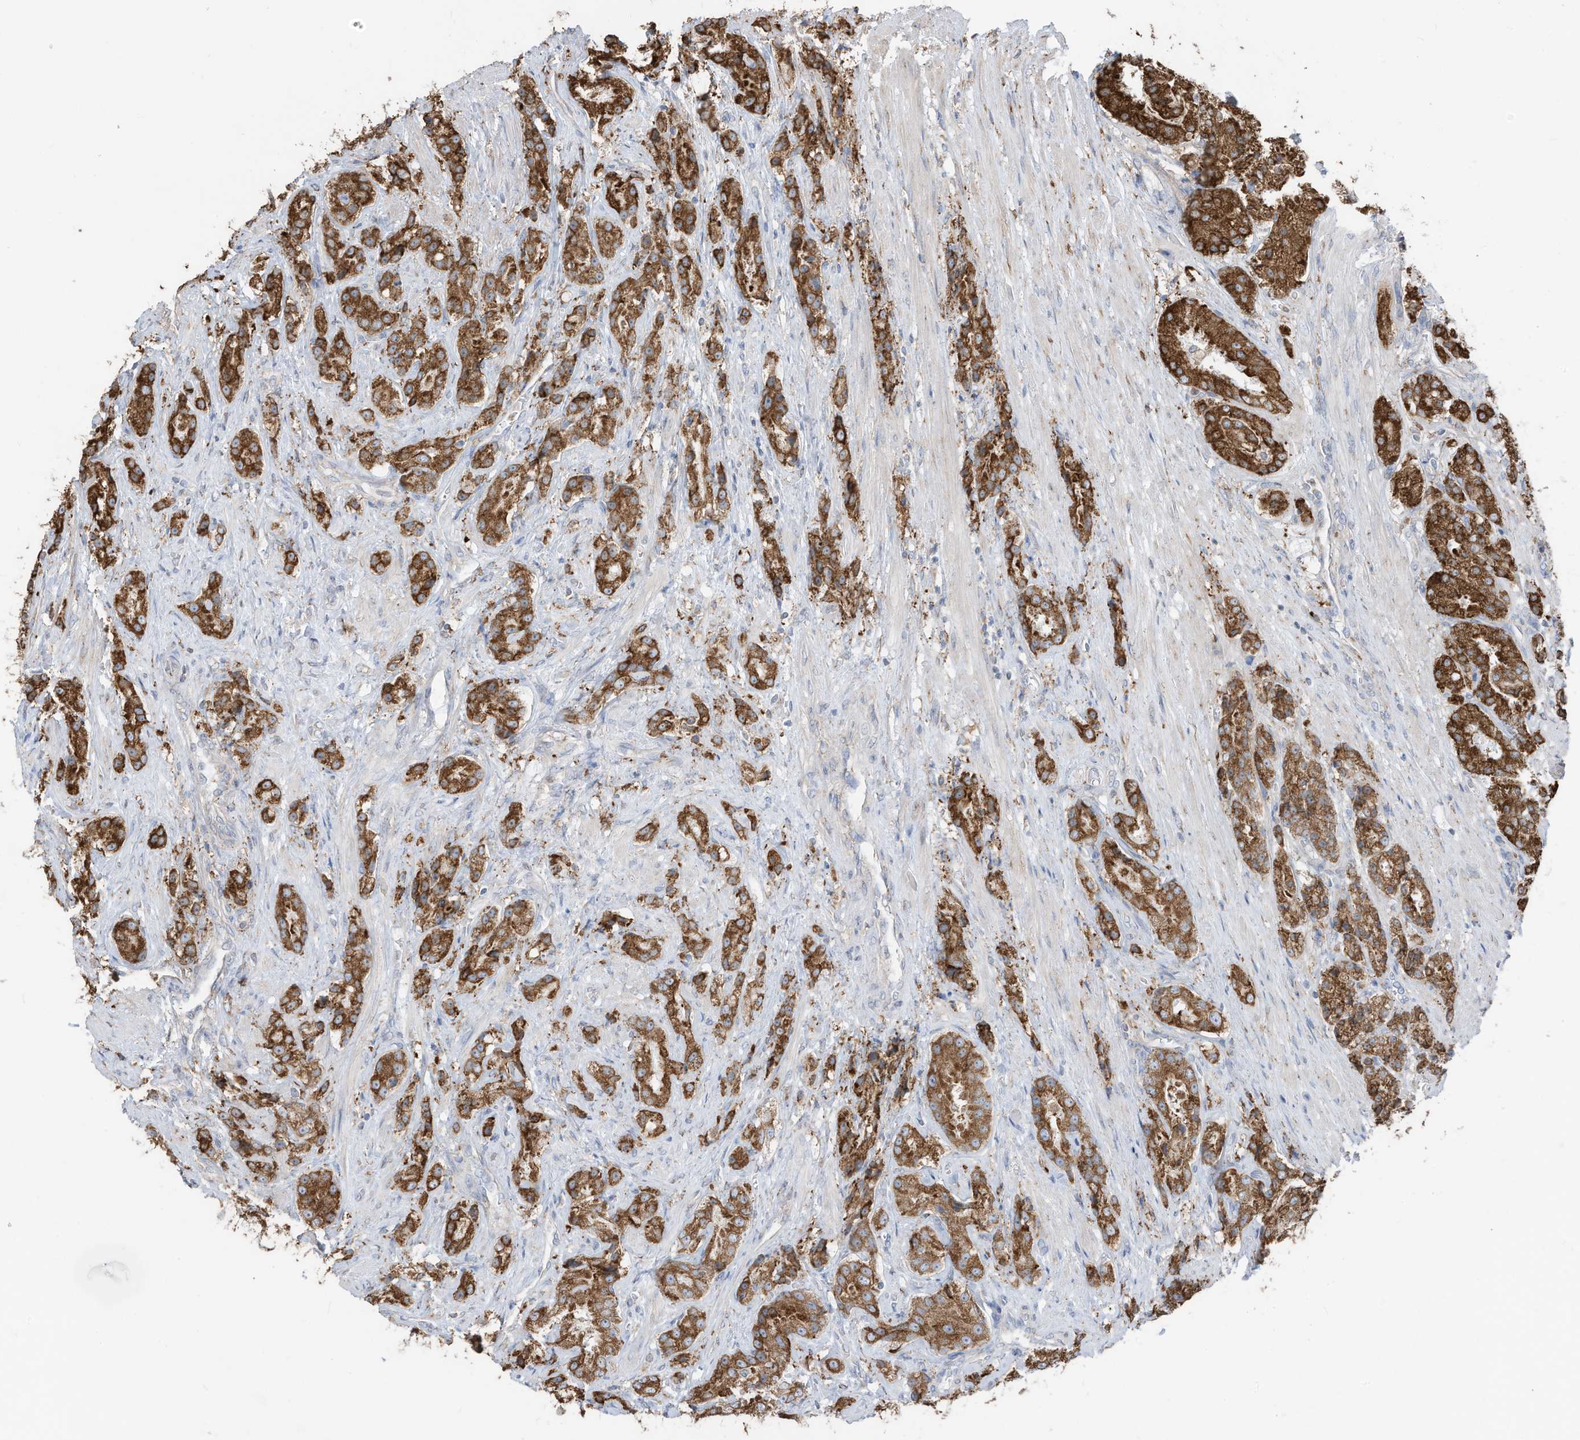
{"staining": {"intensity": "strong", "quantity": ">75%", "location": "cytoplasmic/membranous"}, "tissue": "prostate cancer", "cell_type": "Tumor cells", "image_type": "cancer", "snomed": [{"axis": "morphology", "description": "Adenocarcinoma, High grade"}, {"axis": "topography", "description": "Prostate"}], "caption": "IHC photomicrograph of human adenocarcinoma (high-grade) (prostate) stained for a protein (brown), which shows high levels of strong cytoplasmic/membranous staining in about >75% of tumor cells.", "gene": "ZNF354C", "patient": {"sex": "male", "age": 60}}